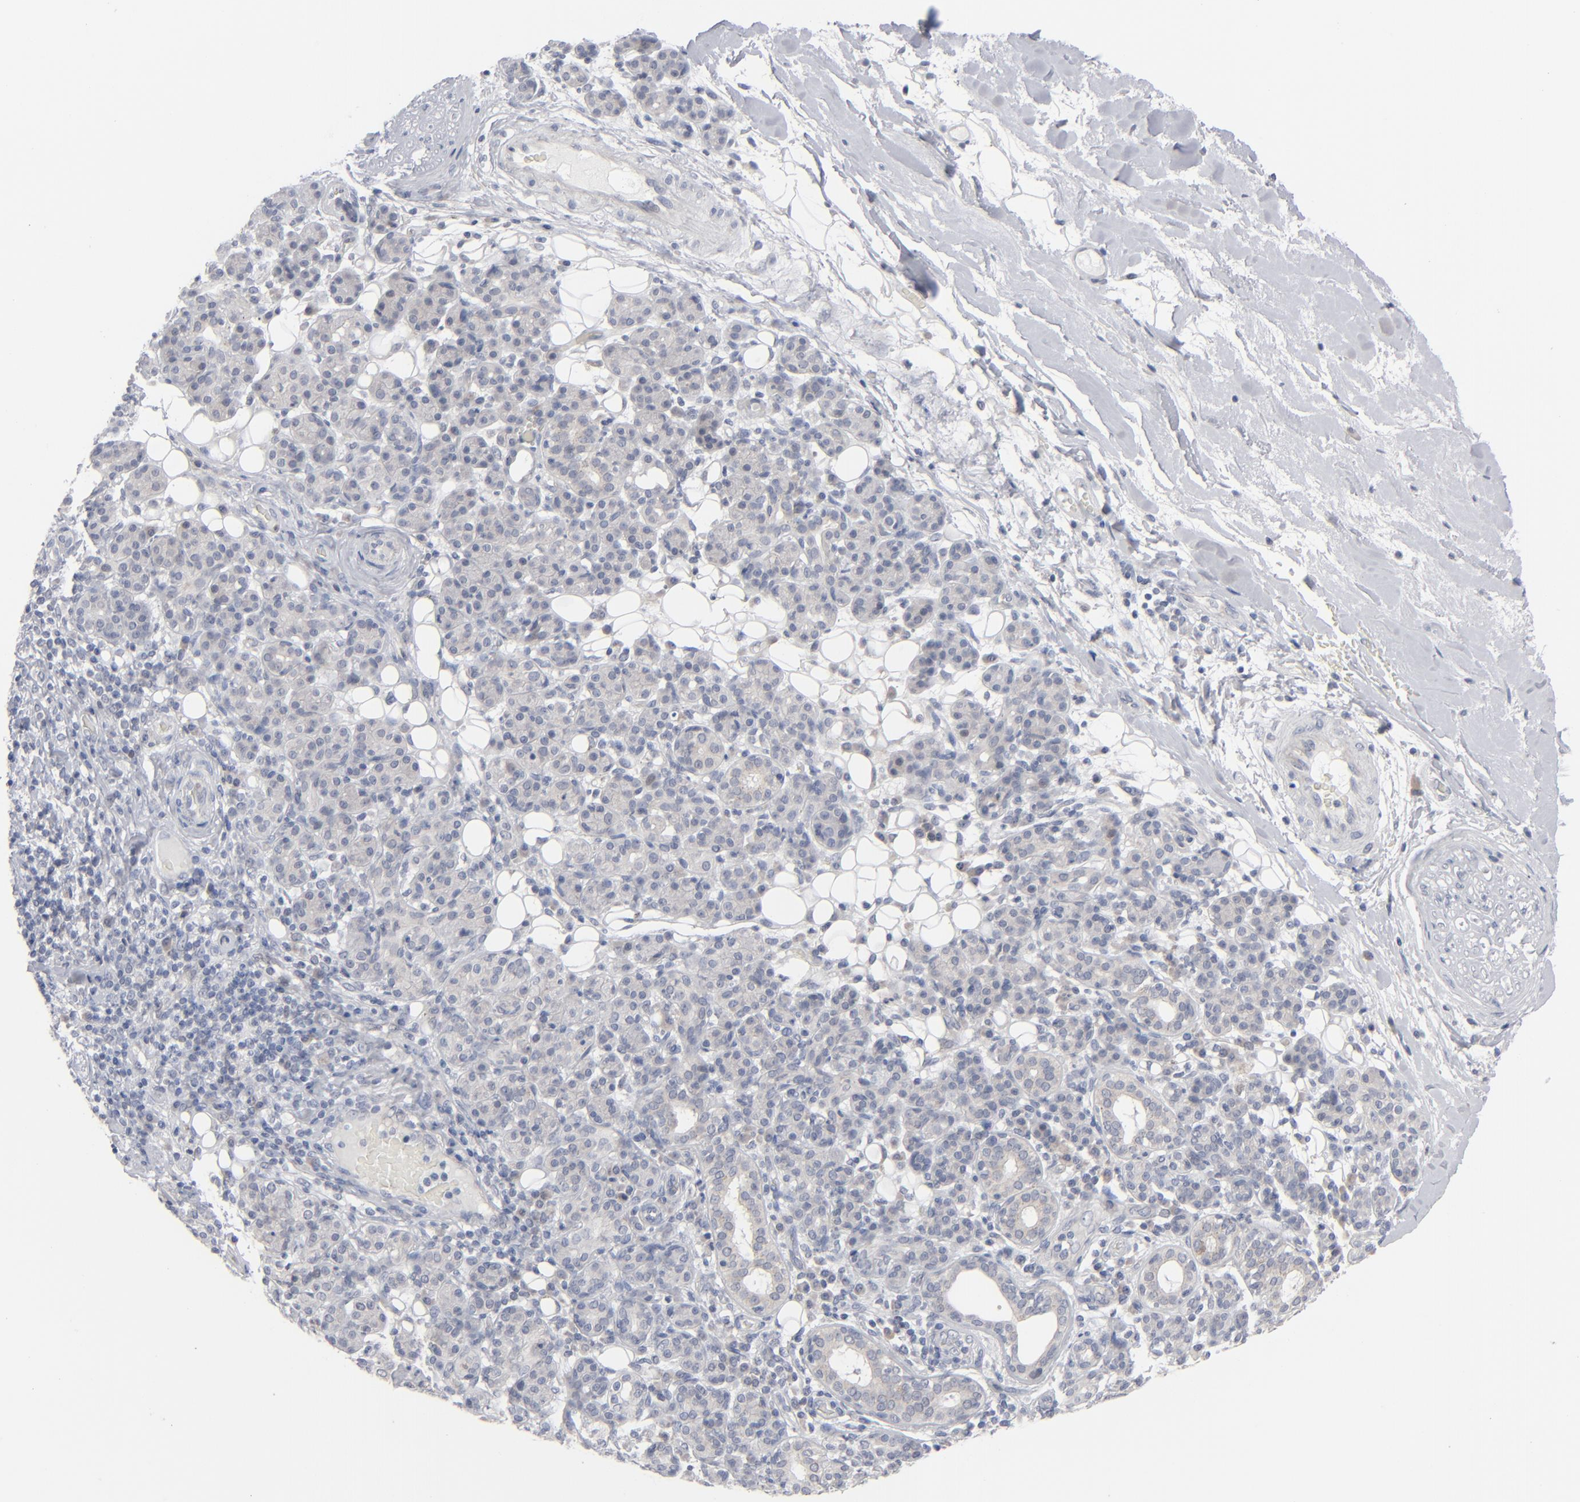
{"staining": {"intensity": "negative", "quantity": "none", "location": "none"}, "tissue": "skin cancer", "cell_type": "Tumor cells", "image_type": "cancer", "snomed": [{"axis": "morphology", "description": "Squamous cell carcinoma, NOS"}, {"axis": "topography", "description": "Skin"}], "caption": "The photomicrograph displays no staining of tumor cells in squamous cell carcinoma (skin).", "gene": "POF1B", "patient": {"sex": "male", "age": 84}}